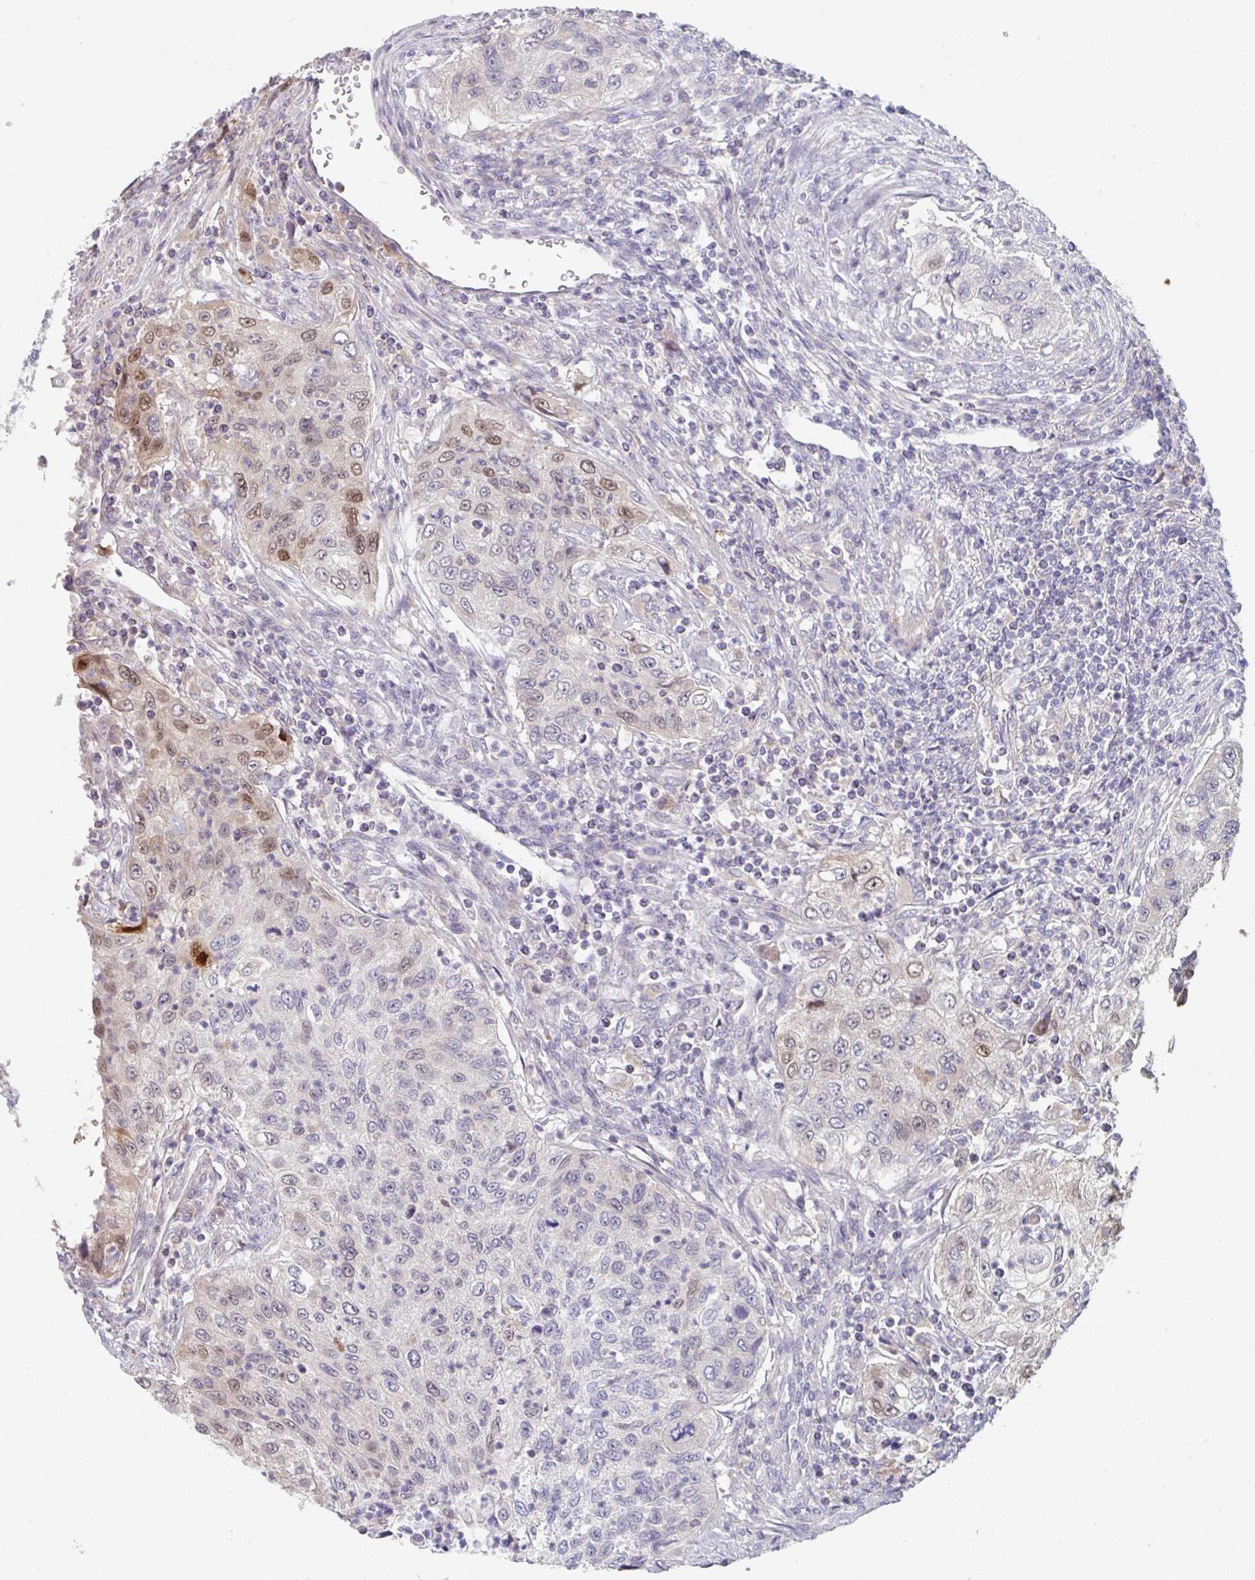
{"staining": {"intensity": "moderate", "quantity": "<25%", "location": "nuclear"}, "tissue": "urothelial cancer", "cell_type": "Tumor cells", "image_type": "cancer", "snomed": [{"axis": "morphology", "description": "Urothelial carcinoma, High grade"}, {"axis": "topography", "description": "Urinary bladder"}], "caption": "A photomicrograph of human urothelial cancer stained for a protein exhibits moderate nuclear brown staining in tumor cells. Using DAB (3,3'-diaminobenzidine) (brown) and hematoxylin (blue) stains, captured at high magnification using brightfield microscopy.", "gene": "PTPRD", "patient": {"sex": "female", "age": 60}}